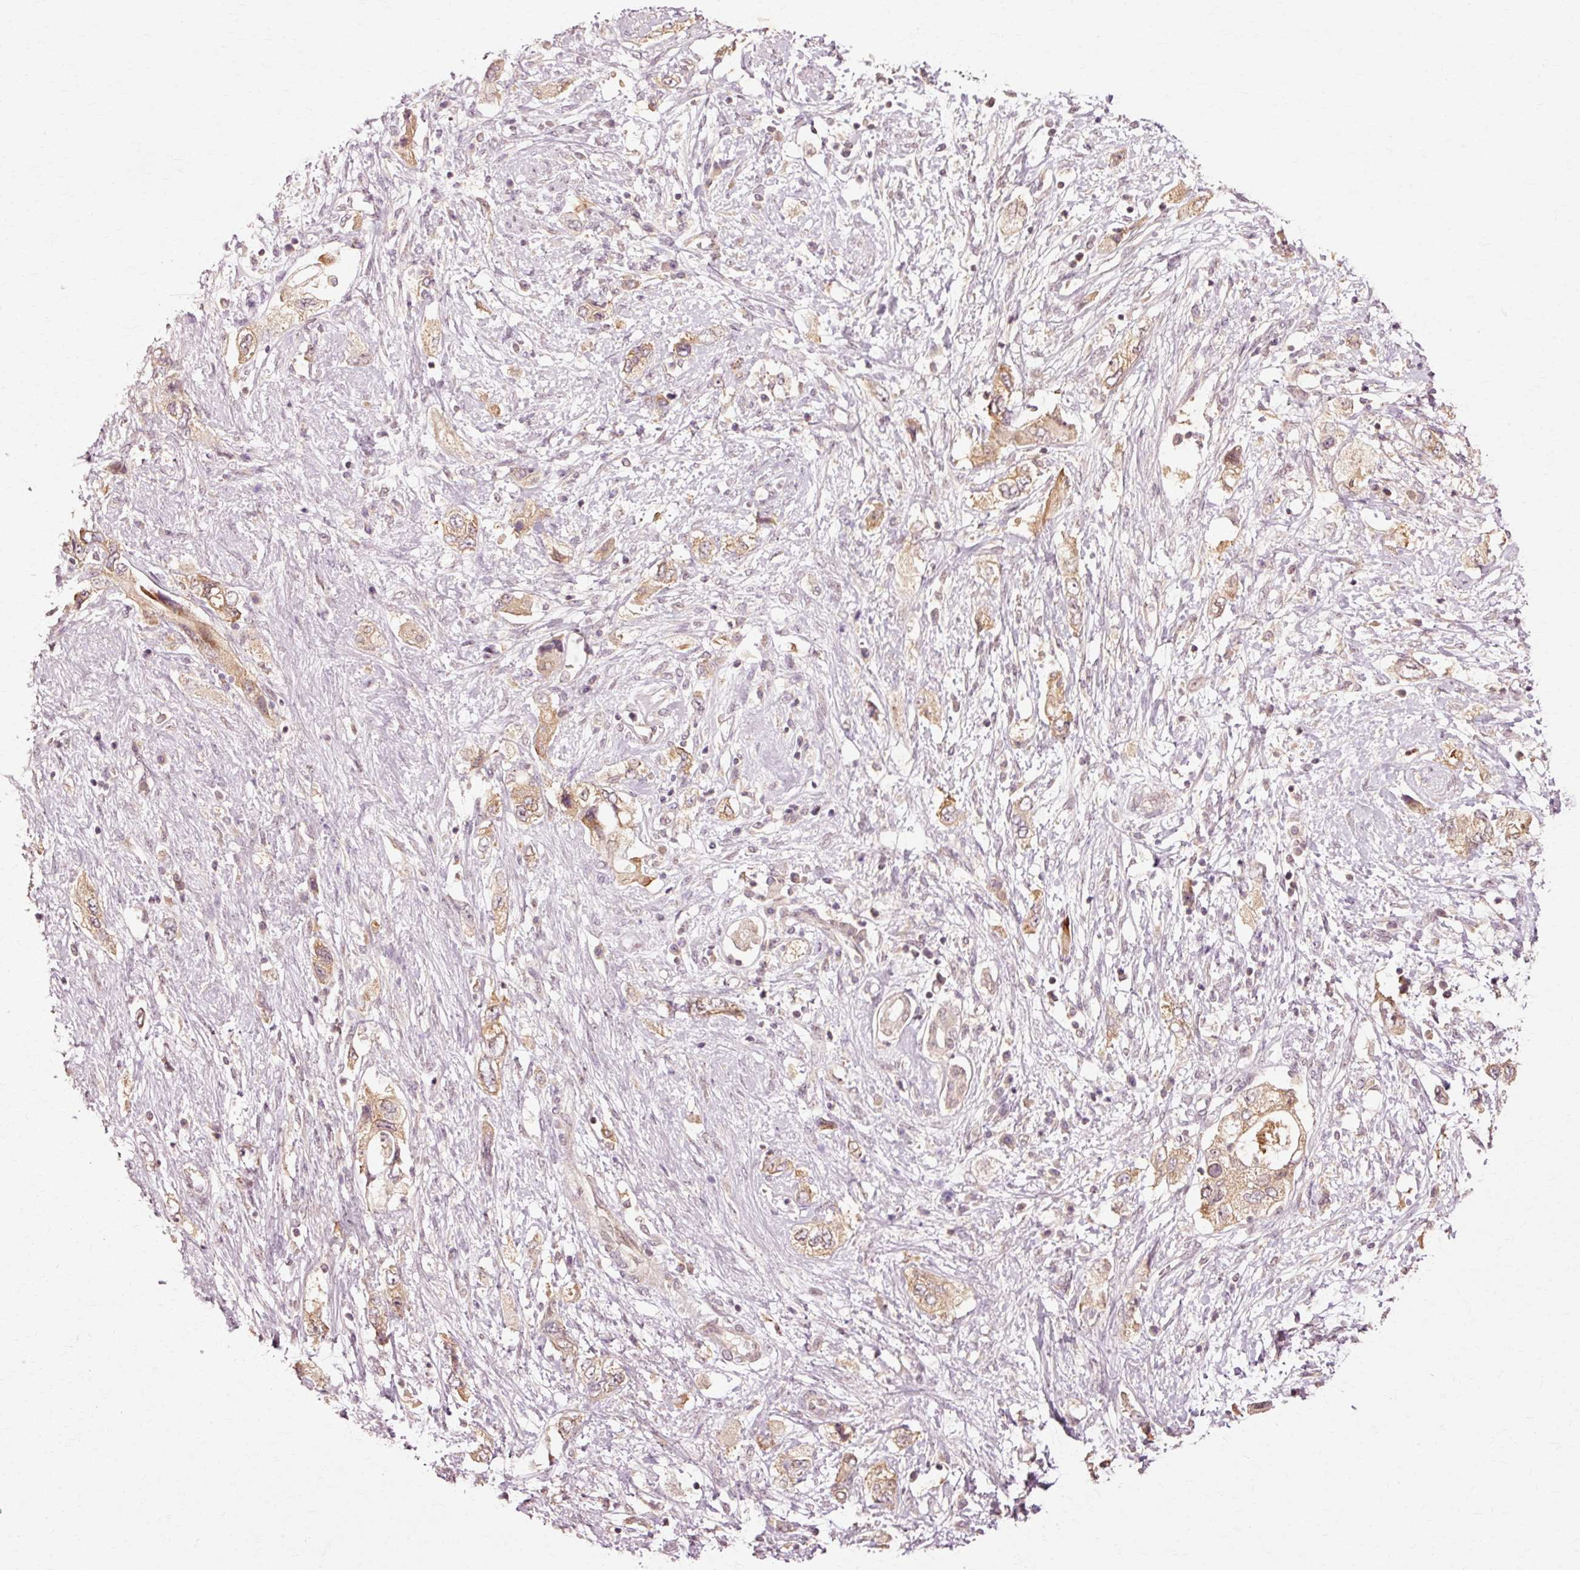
{"staining": {"intensity": "weak", "quantity": ">75%", "location": "cytoplasmic/membranous"}, "tissue": "pancreatic cancer", "cell_type": "Tumor cells", "image_type": "cancer", "snomed": [{"axis": "morphology", "description": "Adenocarcinoma, NOS"}, {"axis": "topography", "description": "Pancreas"}], "caption": "A brown stain highlights weak cytoplasmic/membranous staining of a protein in human pancreatic cancer tumor cells. The staining is performed using DAB brown chromogen to label protein expression. The nuclei are counter-stained blue using hematoxylin.", "gene": "RGPD5", "patient": {"sex": "female", "age": 73}}